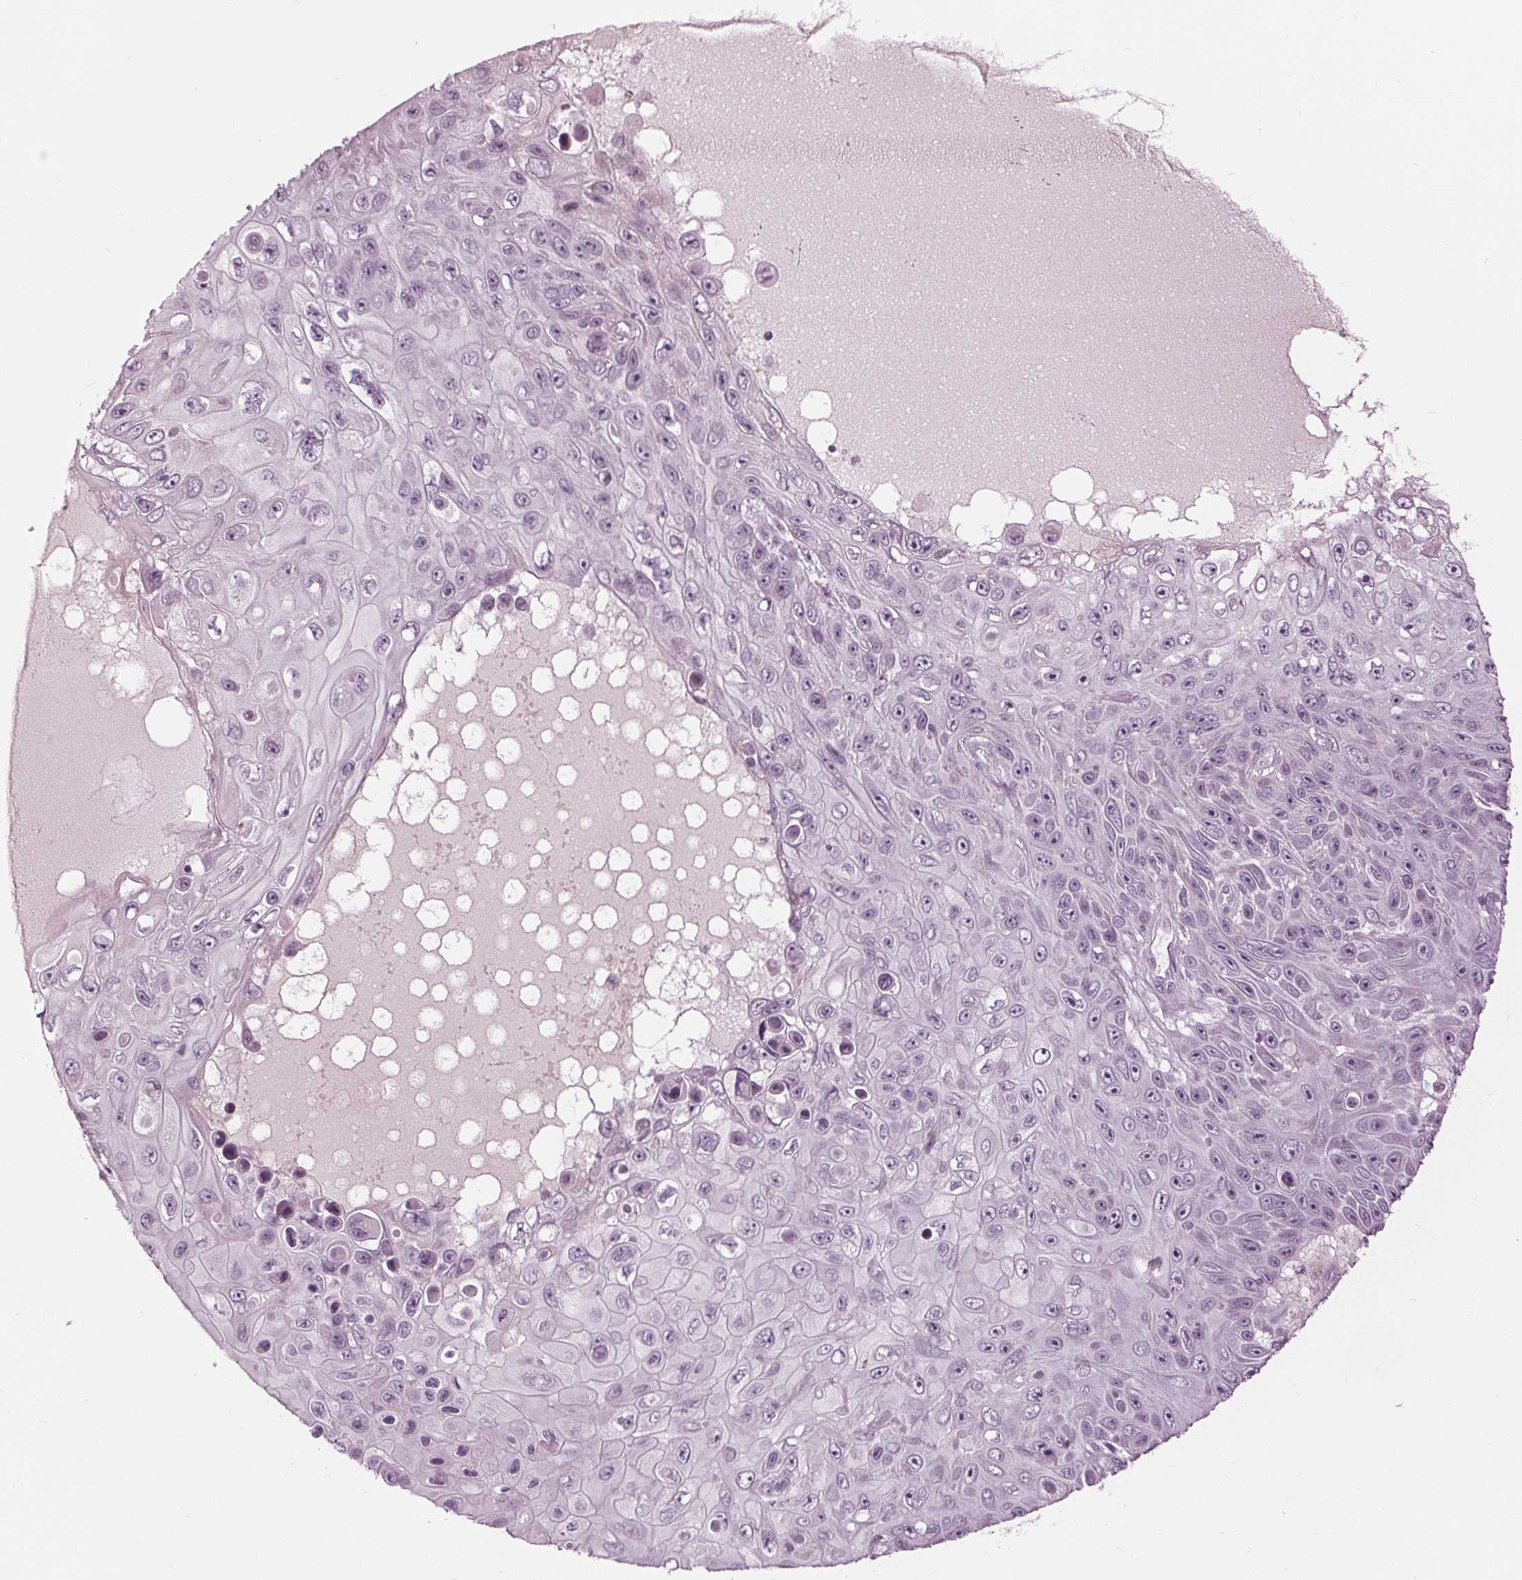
{"staining": {"intensity": "negative", "quantity": "none", "location": "none"}, "tissue": "skin cancer", "cell_type": "Tumor cells", "image_type": "cancer", "snomed": [{"axis": "morphology", "description": "Squamous cell carcinoma, NOS"}, {"axis": "topography", "description": "Skin"}], "caption": "High power microscopy photomicrograph of an IHC image of skin cancer (squamous cell carcinoma), revealing no significant staining in tumor cells.", "gene": "CLN6", "patient": {"sex": "male", "age": 82}}